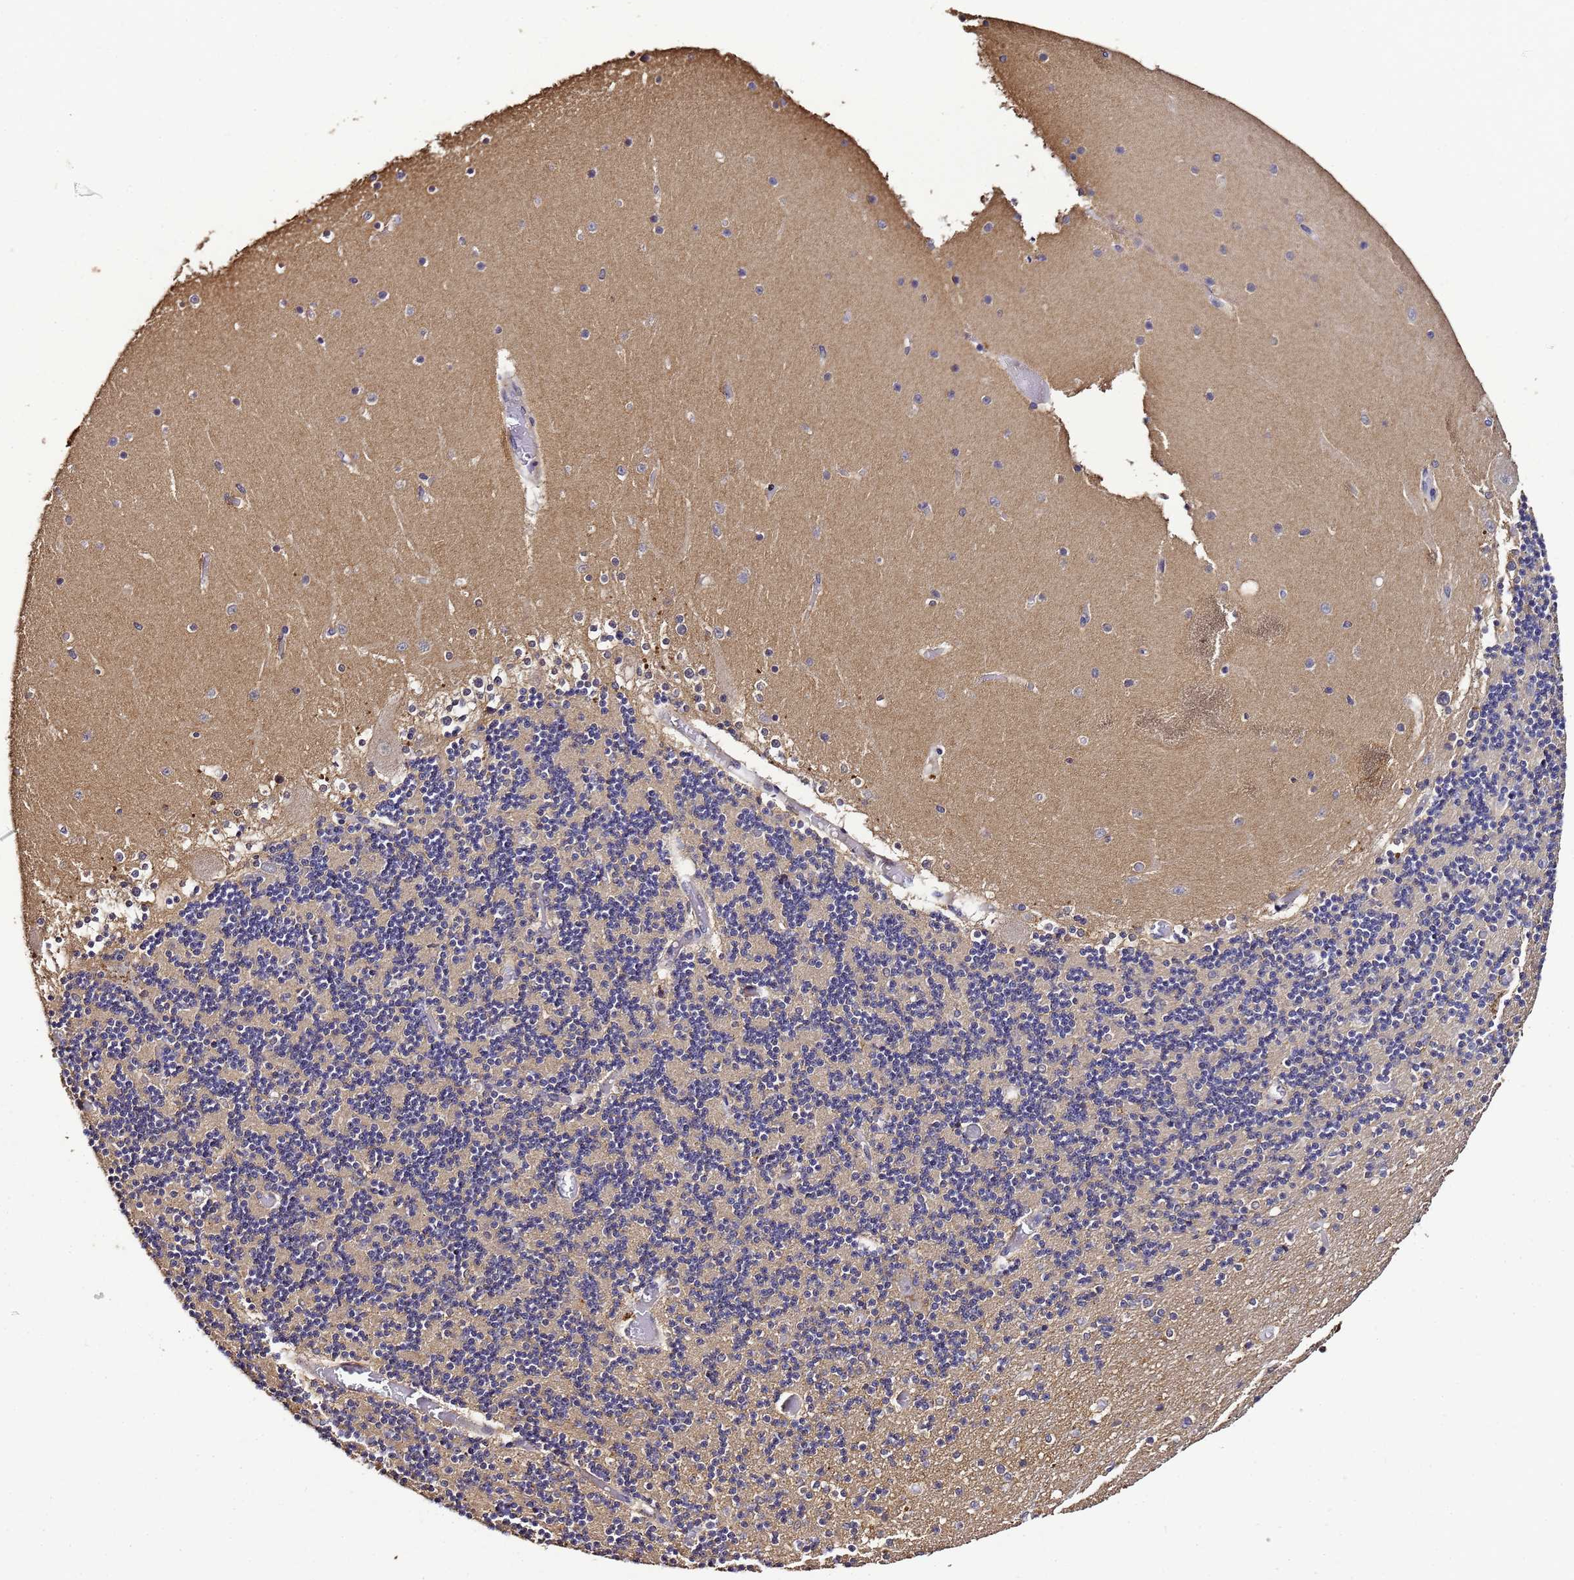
{"staining": {"intensity": "weak", "quantity": "25%-75%", "location": "cytoplasmic/membranous"}, "tissue": "cerebellum", "cell_type": "Cells in granular layer", "image_type": "normal", "snomed": [{"axis": "morphology", "description": "Normal tissue, NOS"}, {"axis": "topography", "description": "Cerebellum"}], "caption": "Immunohistochemical staining of benign human cerebellum reveals low levels of weak cytoplasmic/membranous positivity in approximately 25%-75% of cells in granular layer. The staining was performed using DAB to visualize the protein expression in brown, while the nuclei were stained in blue with hematoxylin (Magnification: 20x).", "gene": "LGI4", "patient": {"sex": "female", "age": 28}}